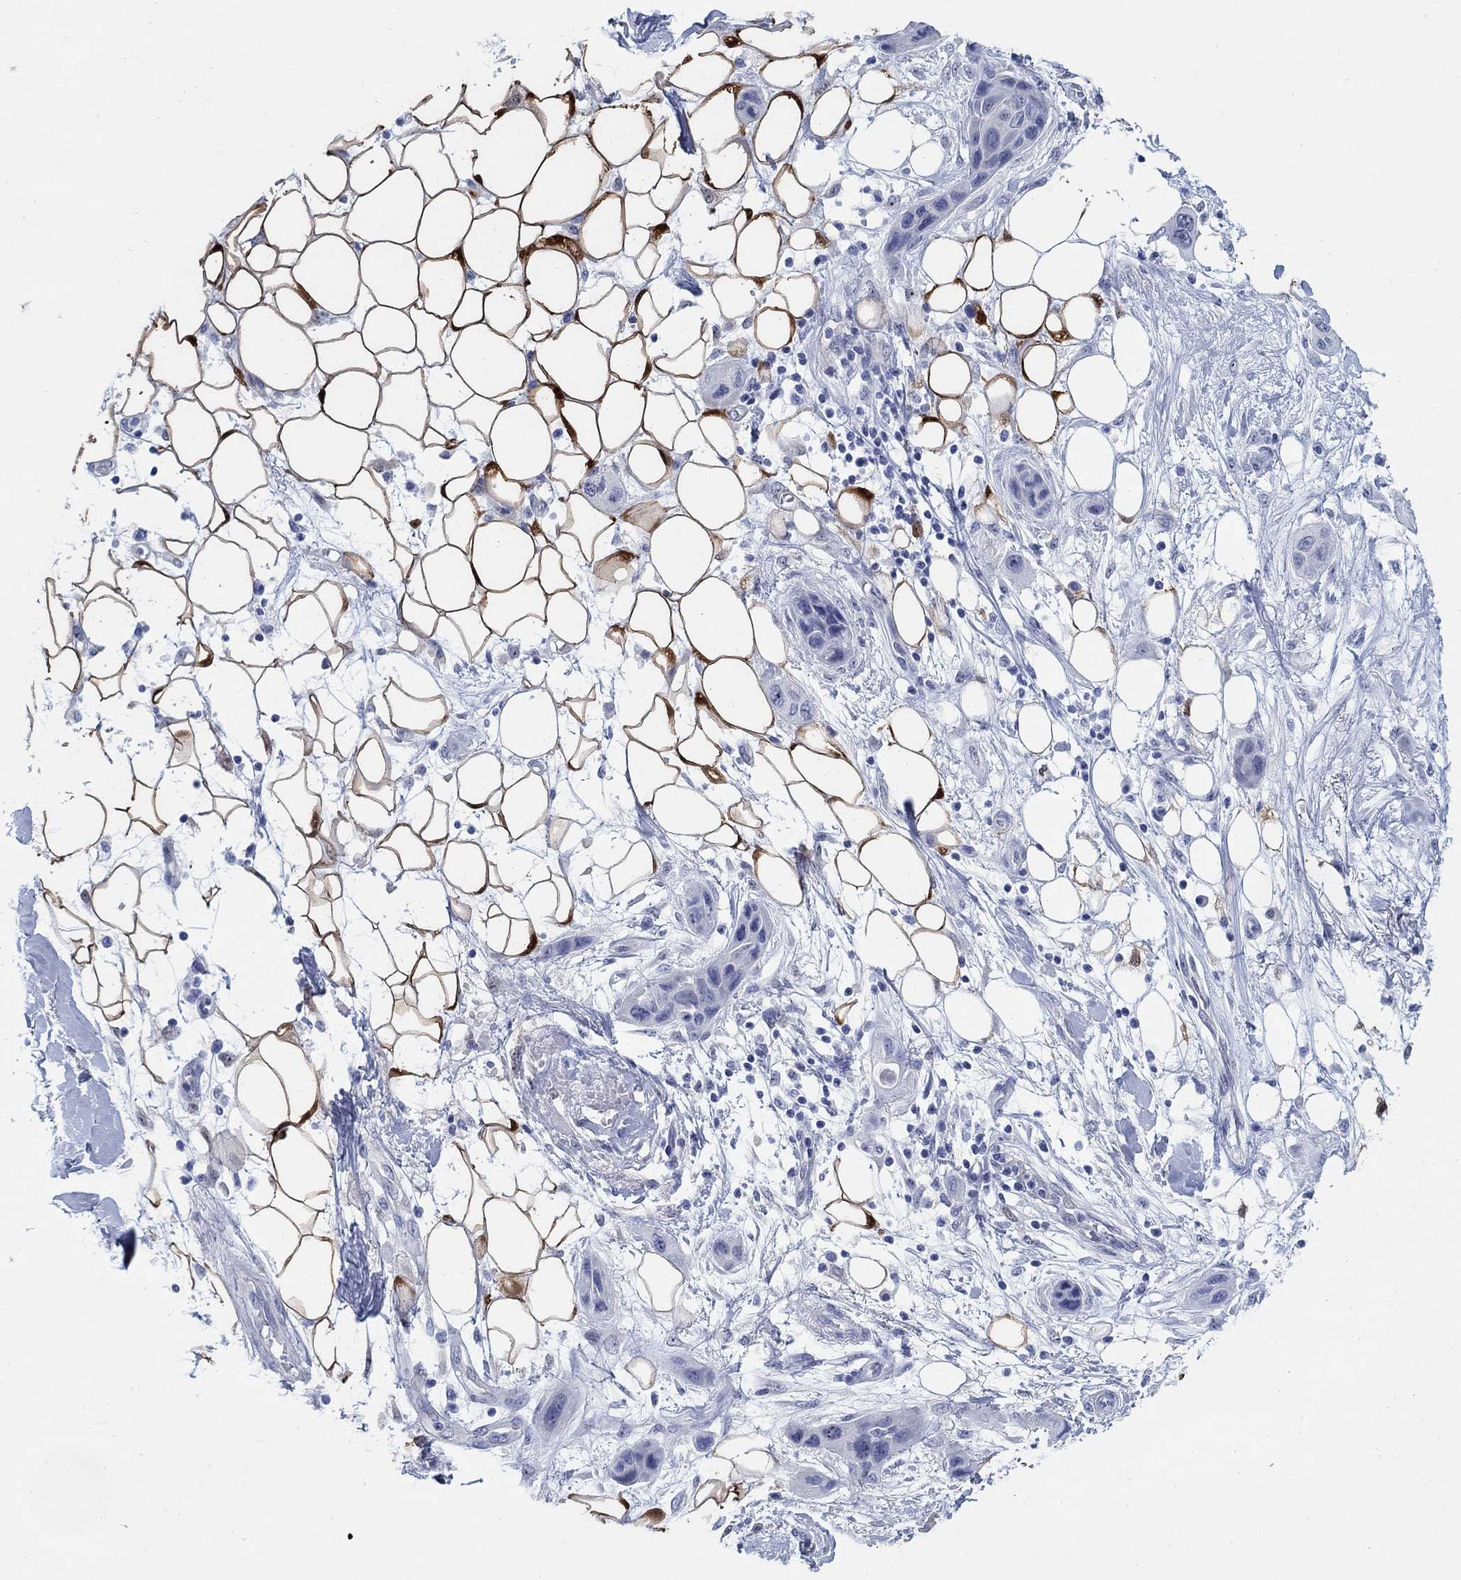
{"staining": {"intensity": "negative", "quantity": "none", "location": "none"}, "tissue": "skin cancer", "cell_type": "Tumor cells", "image_type": "cancer", "snomed": [{"axis": "morphology", "description": "Squamous cell carcinoma, NOS"}, {"axis": "topography", "description": "Skin"}], "caption": "A high-resolution photomicrograph shows immunohistochemistry staining of squamous cell carcinoma (skin), which displays no significant staining in tumor cells.", "gene": "AKR1C2", "patient": {"sex": "male", "age": 79}}